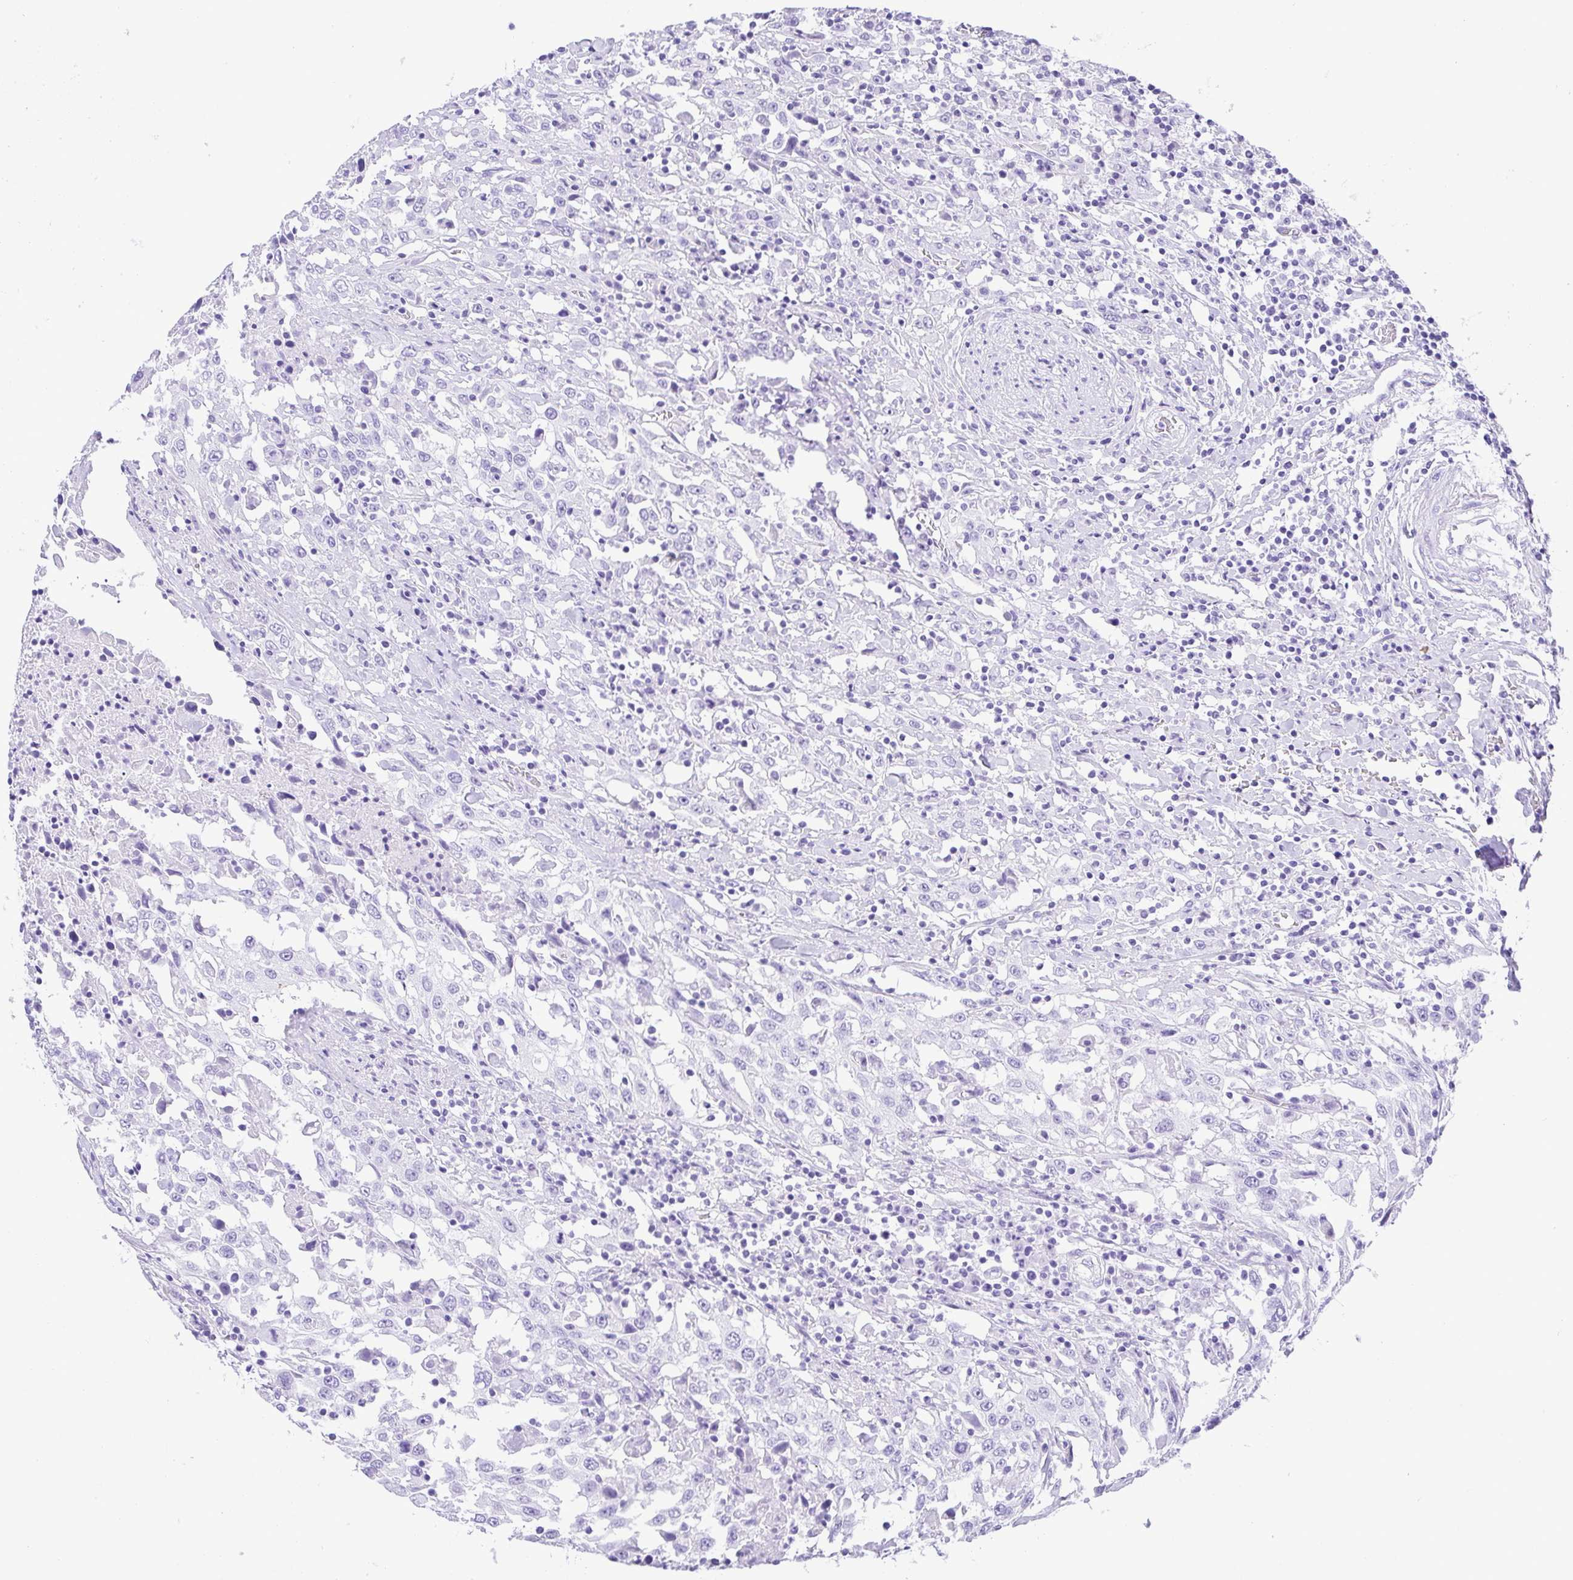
{"staining": {"intensity": "negative", "quantity": "none", "location": "none"}, "tissue": "urothelial cancer", "cell_type": "Tumor cells", "image_type": "cancer", "snomed": [{"axis": "morphology", "description": "Urothelial carcinoma, High grade"}, {"axis": "topography", "description": "Urinary bladder"}], "caption": "A photomicrograph of human urothelial cancer is negative for staining in tumor cells.", "gene": "CDSN", "patient": {"sex": "male", "age": 61}}